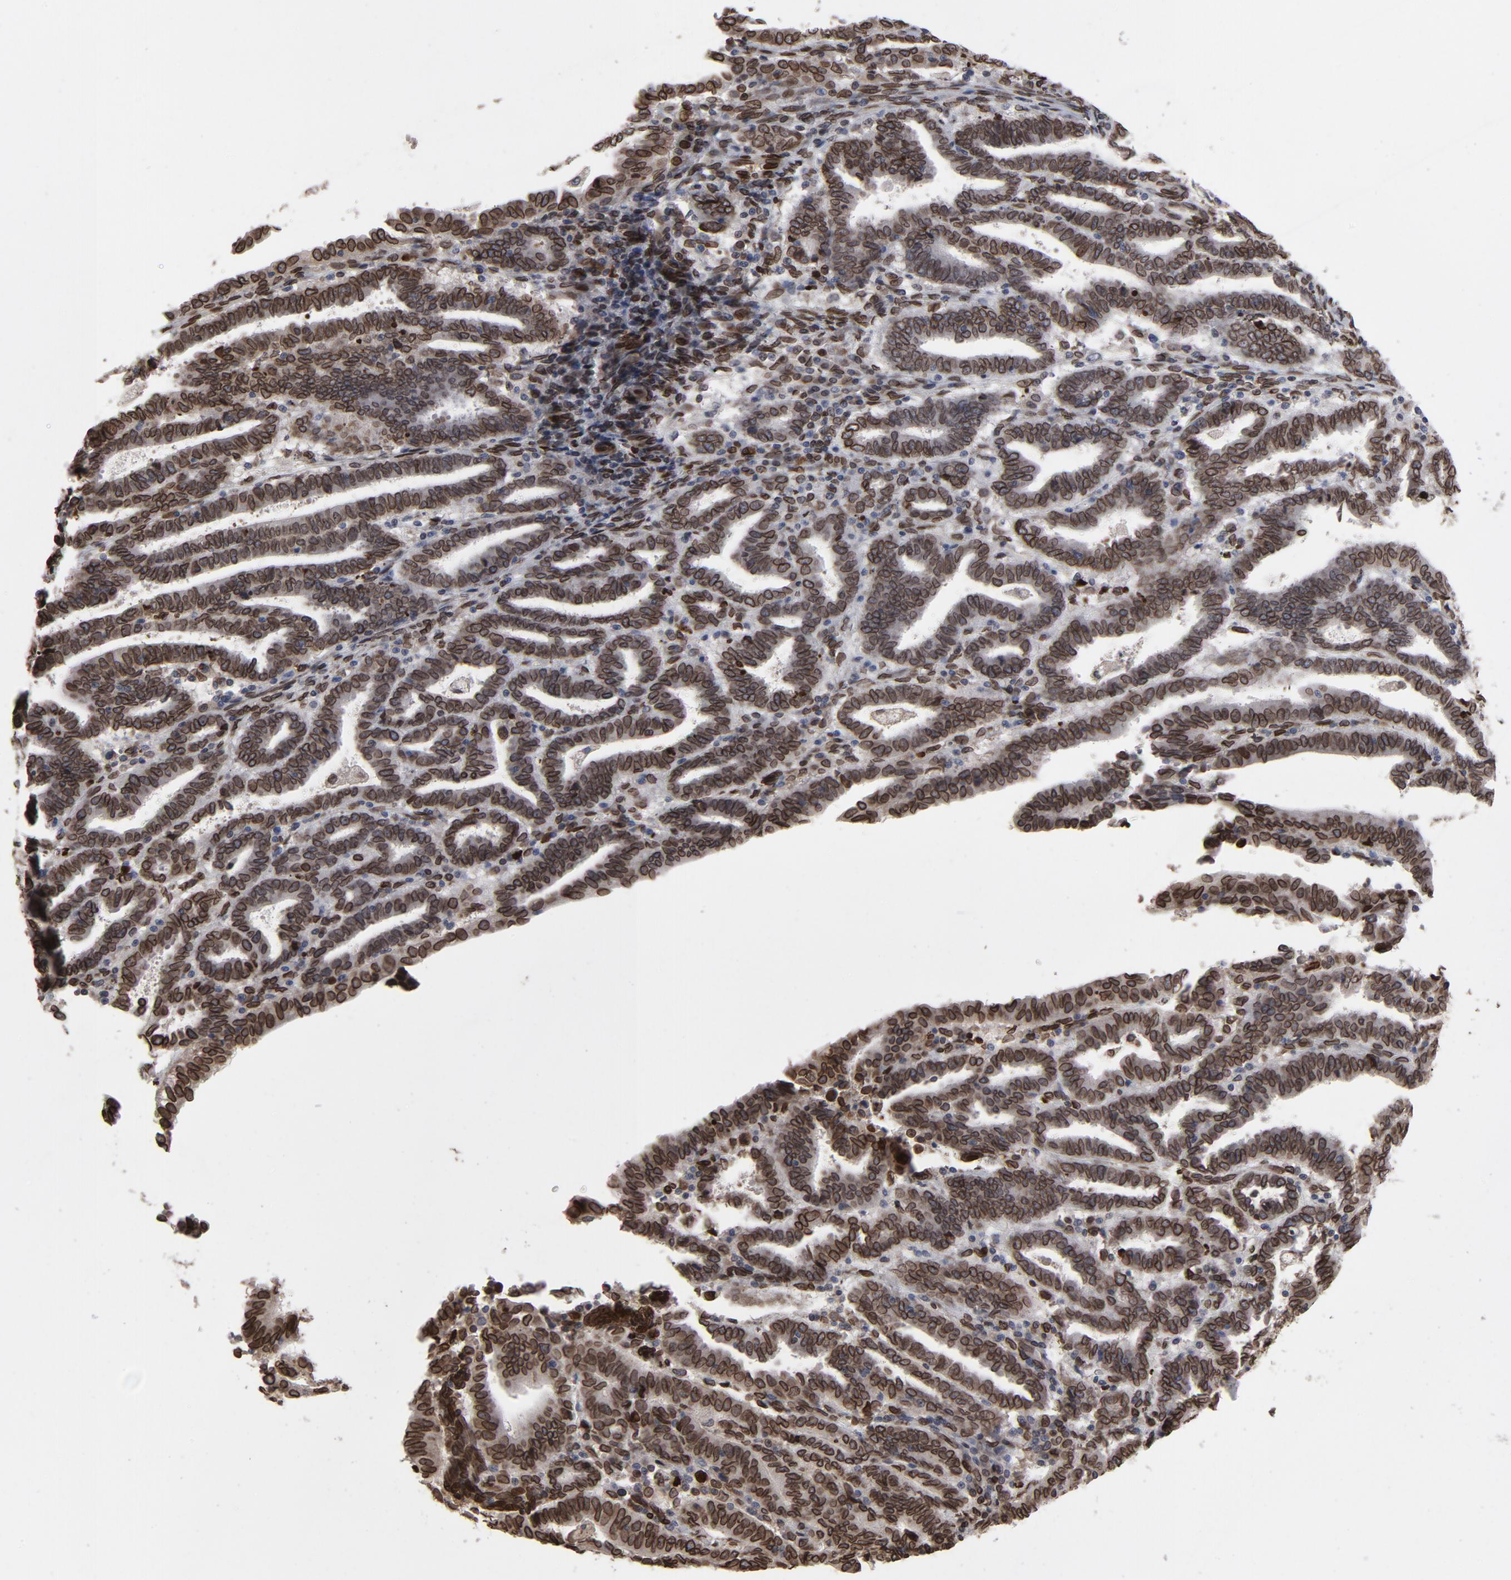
{"staining": {"intensity": "strong", "quantity": ">75%", "location": "cytoplasmic/membranous,nuclear"}, "tissue": "endometrial cancer", "cell_type": "Tumor cells", "image_type": "cancer", "snomed": [{"axis": "morphology", "description": "Adenocarcinoma, NOS"}, {"axis": "topography", "description": "Uterus"}], "caption": "Brown immunohistochemical staining in endometrial adenocarcinoma displays strong cytoplasmic/membranous and nuclear staining in approximately >75% of tumor cells.", "gene": "LMNA", "patient": {"sex": "female", "age": 83}}